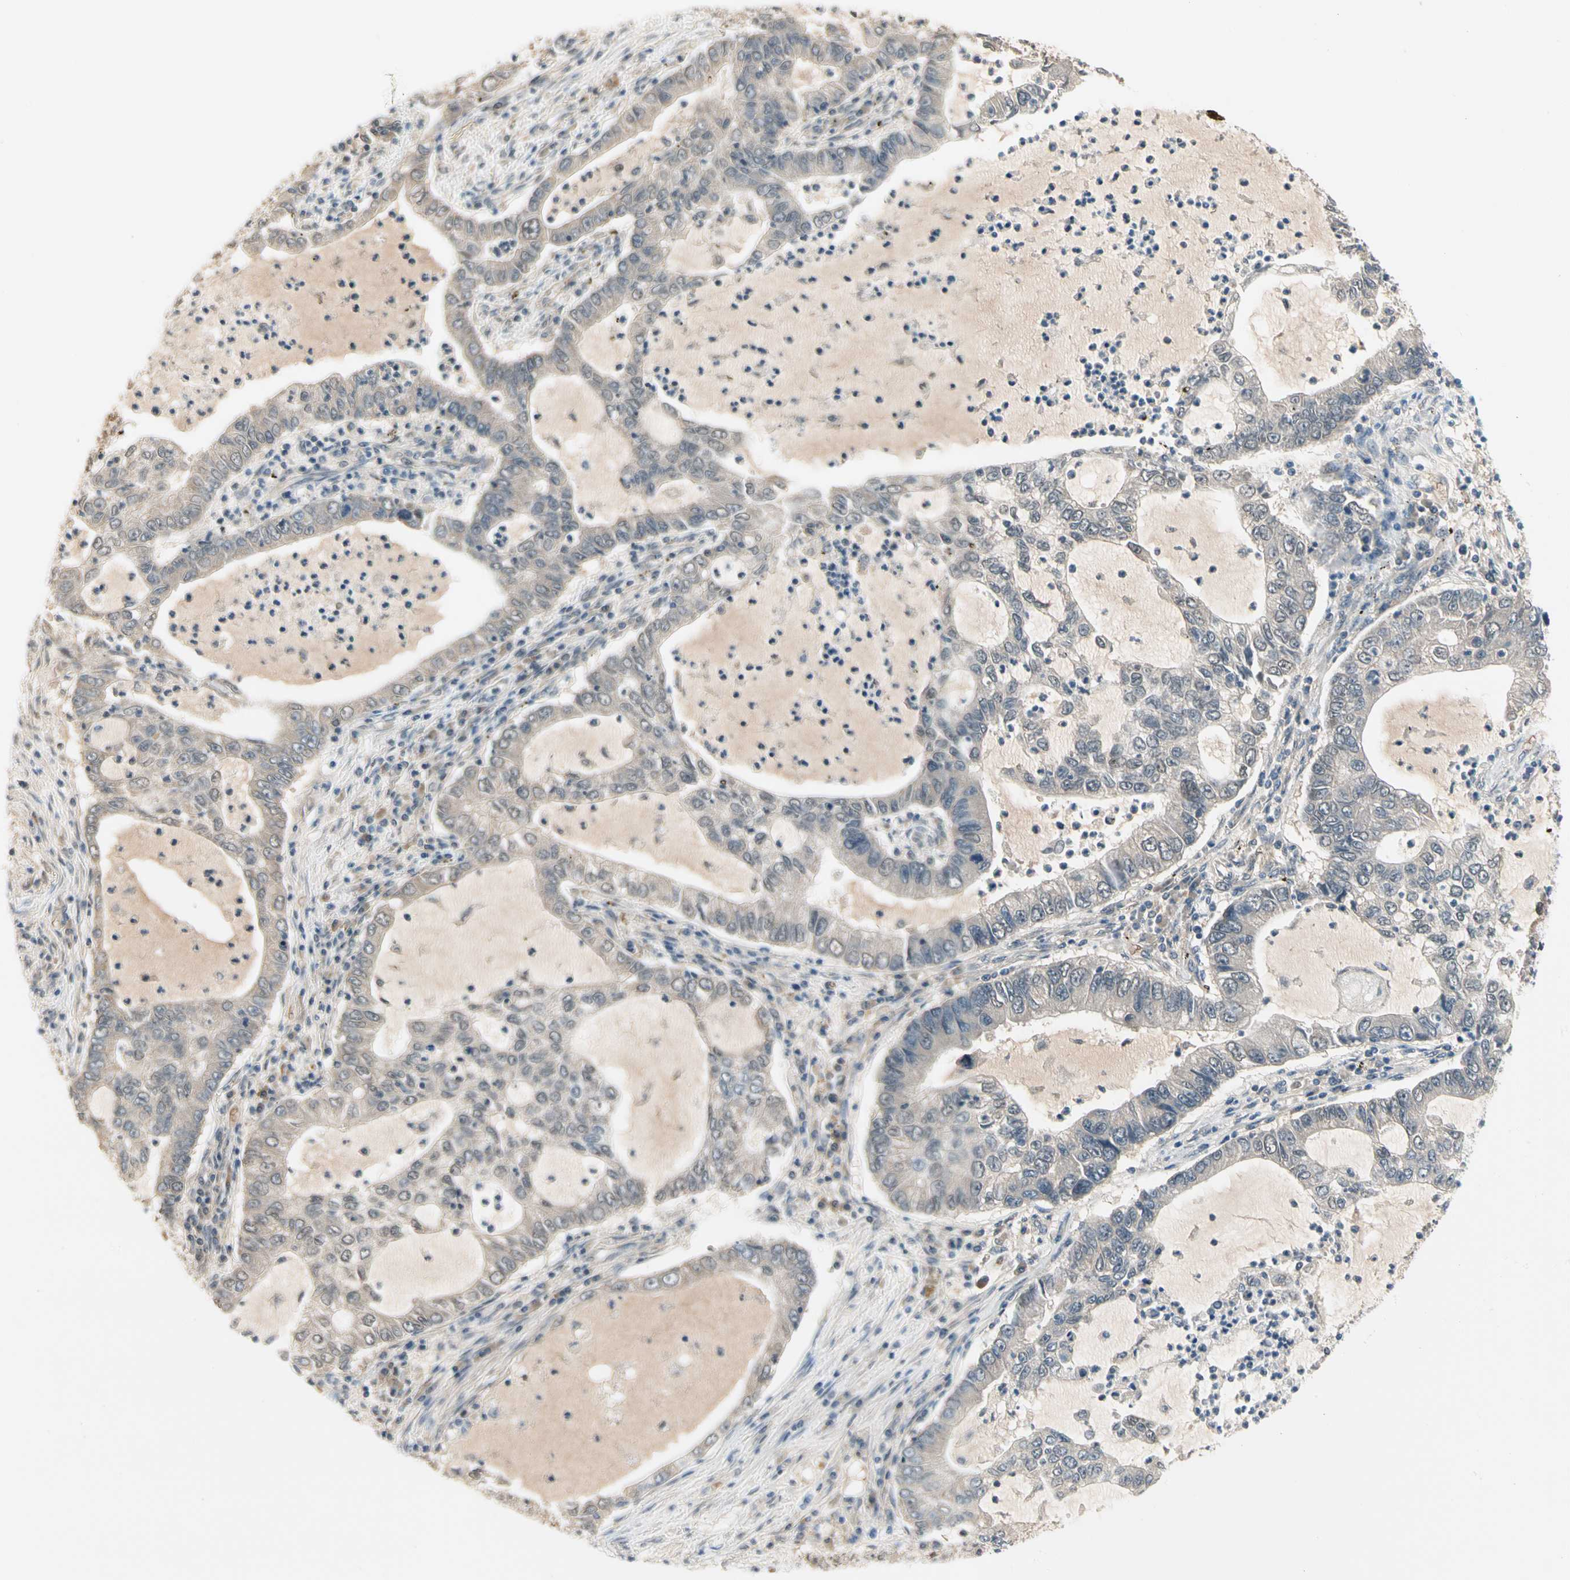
{"staining": {"intensity": "weak", "quantity": "<25%", "location": "cytoplasmic/membranous"}, "tissue": "lung cancer", "cell_type": "Tumor cells", "image_type": "cancer", "snomed": [{"axis": "morphology", "description": "Adenocarcinoma, NOS"}, {"axis": "topography", "description": "Lung"}], "caption": "The immunohistochemistry (IHC) image has no significant positivity in tumor cells of lung cancer (adenocarcinoma) tissue. Nuclei are stained in blue.", "gene": "CA1", "patient": {"sex": "female", "age": 51}}